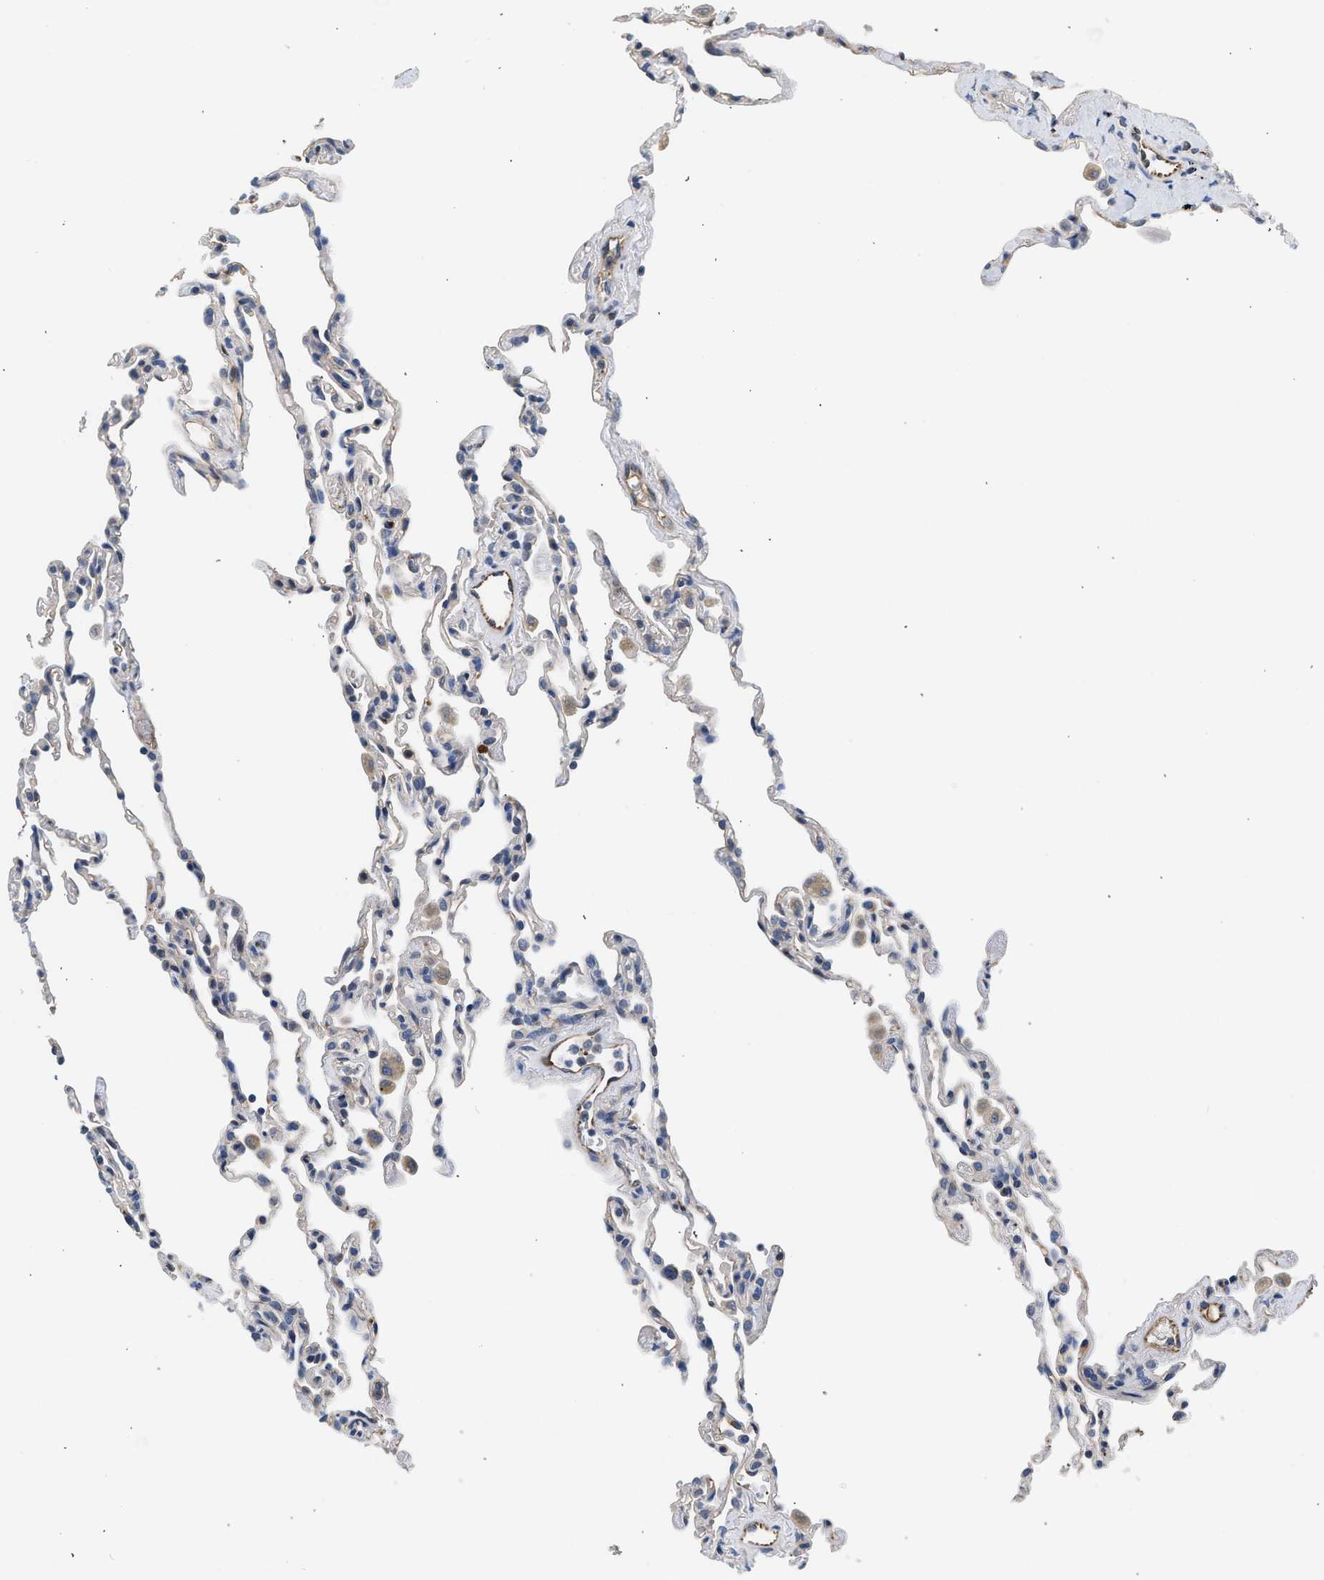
{"staining": {"intensity": "weak", "quantity": "<25%", "location": "cytoplasmic/membranous"}, "tissue": "lung", "cell_type": "Alveolar cells", "image_type": "normal", "snomed": [{"axis": "morphology", "description": "Normal tissue, NOS"}, {"axis": "topography", "description": "Lung"}], "caption": "Immunohistochemical staining of normal lung demonstrates no significant staining in alveolar cells.", "gene": "PIM1", "patient": {"sex": "male", "age": 59}}